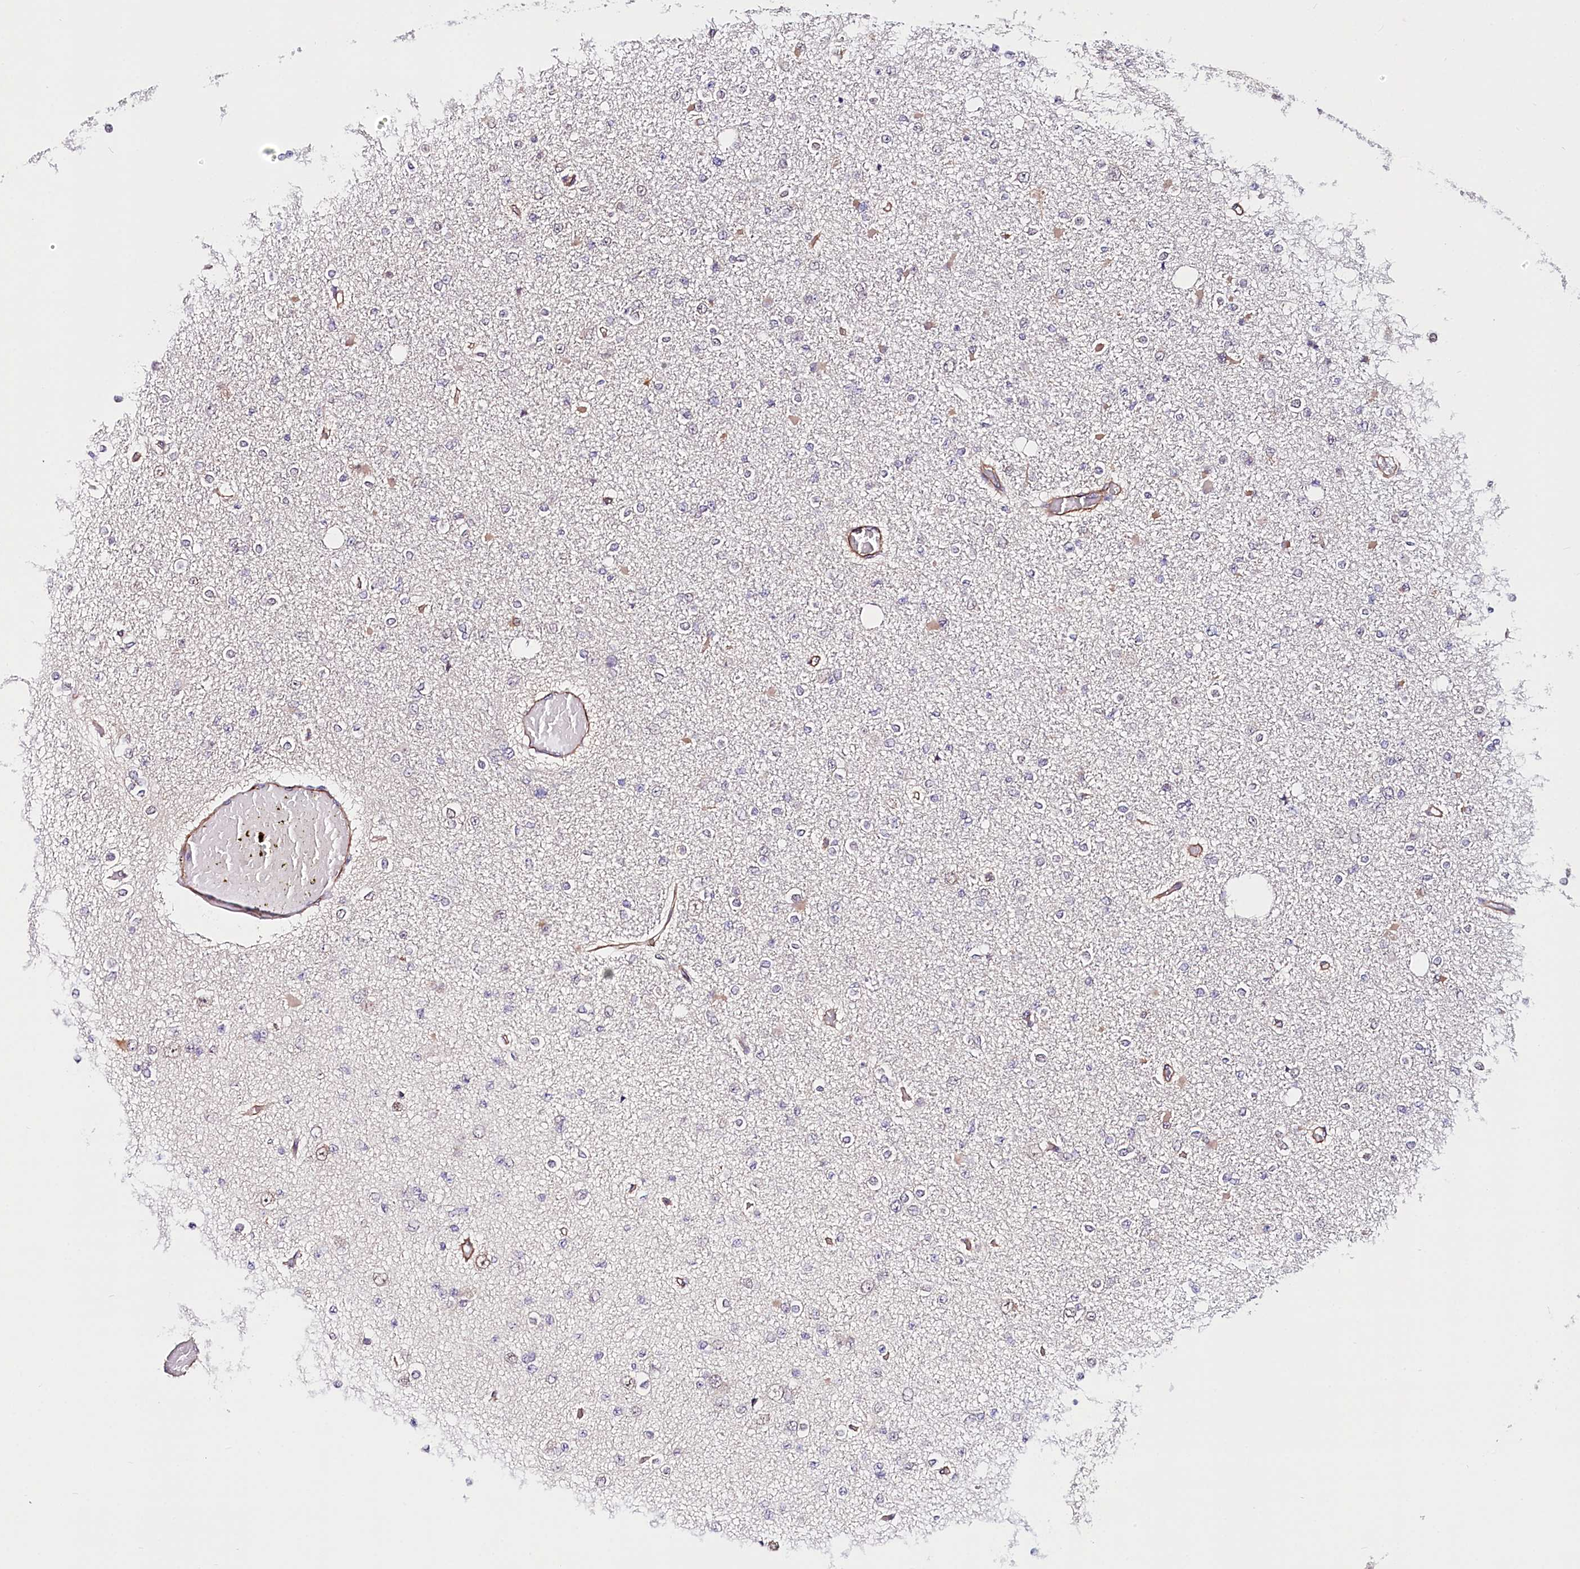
{"staining": {"intensity": "negative", "quantity": "none", "location": "none"}, "tissue": "glioma", "cell_type": "Tumor cells", "image_type": "cancer", "snomed": [{"axis": "morphology", "description": "Glioma, malignant, Low grade"}, {"axis": "topography", "description": "Brain"}], "caption": "Tumor cells are negative for brown protein staining in malignant low-grade glioma.", "gene": "PPP2R5B", "patient": {"sex": "female", "age": 22}}